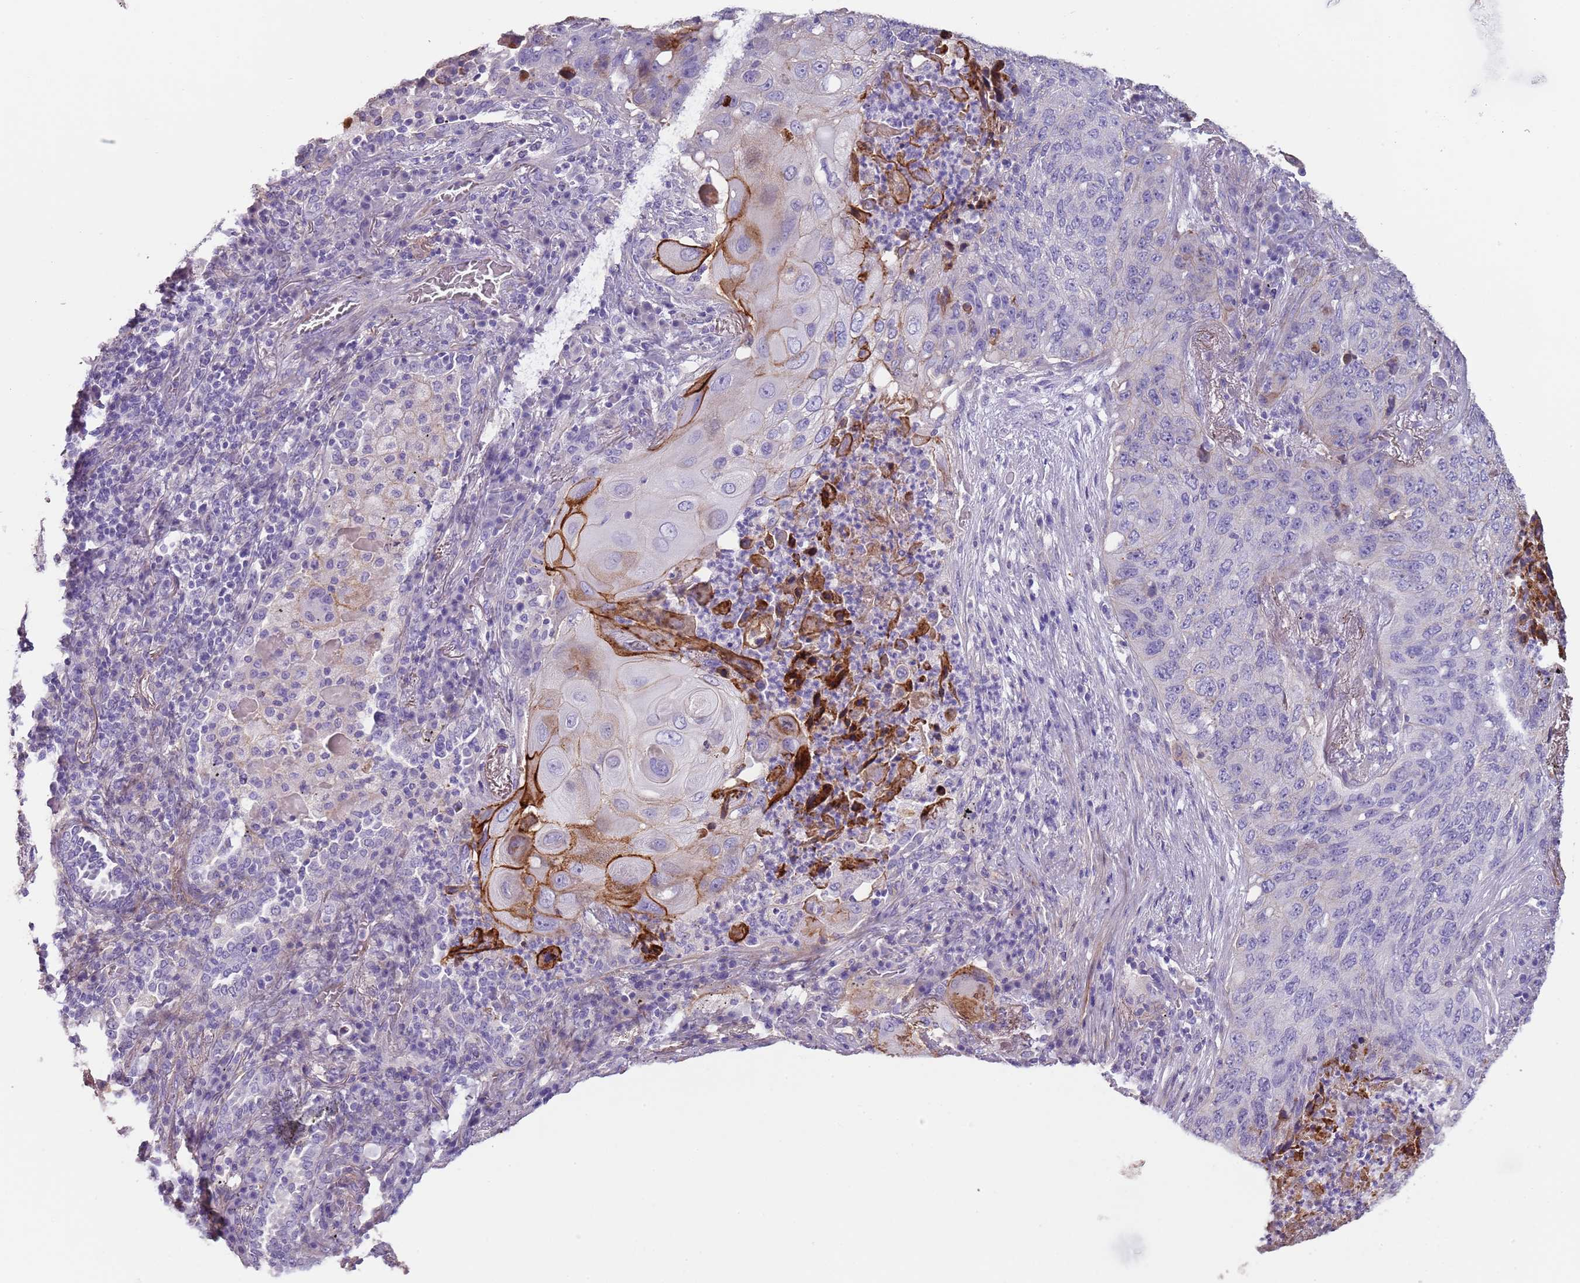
{"staining": {"intensity": "strong", "quantity": "<25%", "location": "cytoplasmic/membranous"}, "tissue": "lung cancer", "cell_type": "Tumor cells", "image_type": "cancer", "snomed": [{"axis": "morphology", "description": "Squamous cell carcinoma, NOS"}, {"axis": "topography", "description": "Lung"}], "caption": "Immunohistochemistry (IHC) histopathology image of squamous cell carcinoma (lung) stained for a protein (brown), which exhibits medium levels of strong cytoplasmic/membranous expression in approximately <25% of tumor cells.", "gene": "NBPF3", "patient": {"sex": "female", "age": 63}}